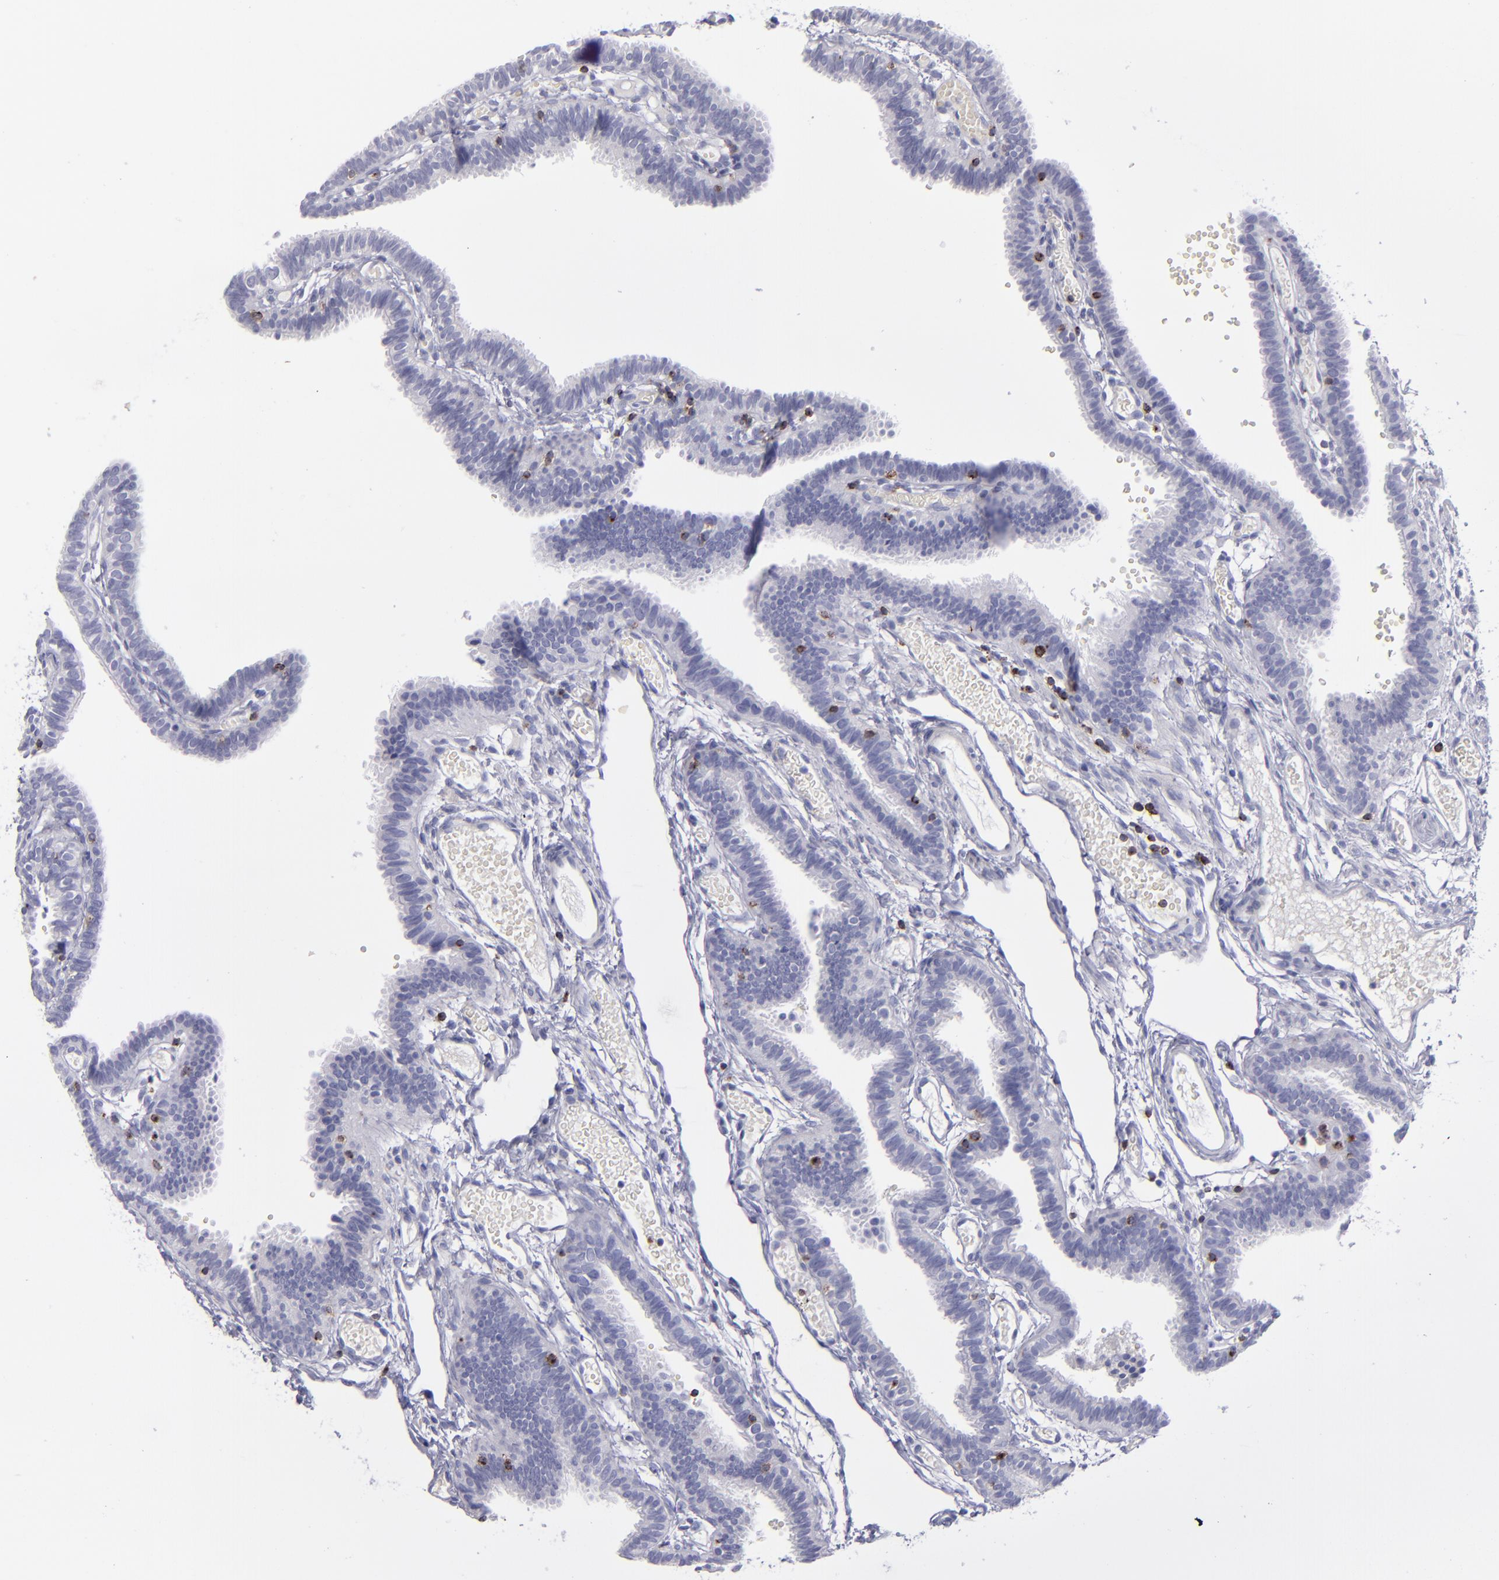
{"staining": {"intensity": "negative", "quantity": "none", "location": "none"}, "tissue": "fallopian tube", "cell_type": "Glandular cells", "image_type": "normal", "snomed": [{"axis": "morphology", "description": "Normal tissue, NOS"}, {"axis": "topography", "description": "Fallopian tube"}], "caption": "IHC of normal fallopian tube shows no expression in glandular cells.", "gene": "CD2", "patient": {"sex": "female", "age": 29}}